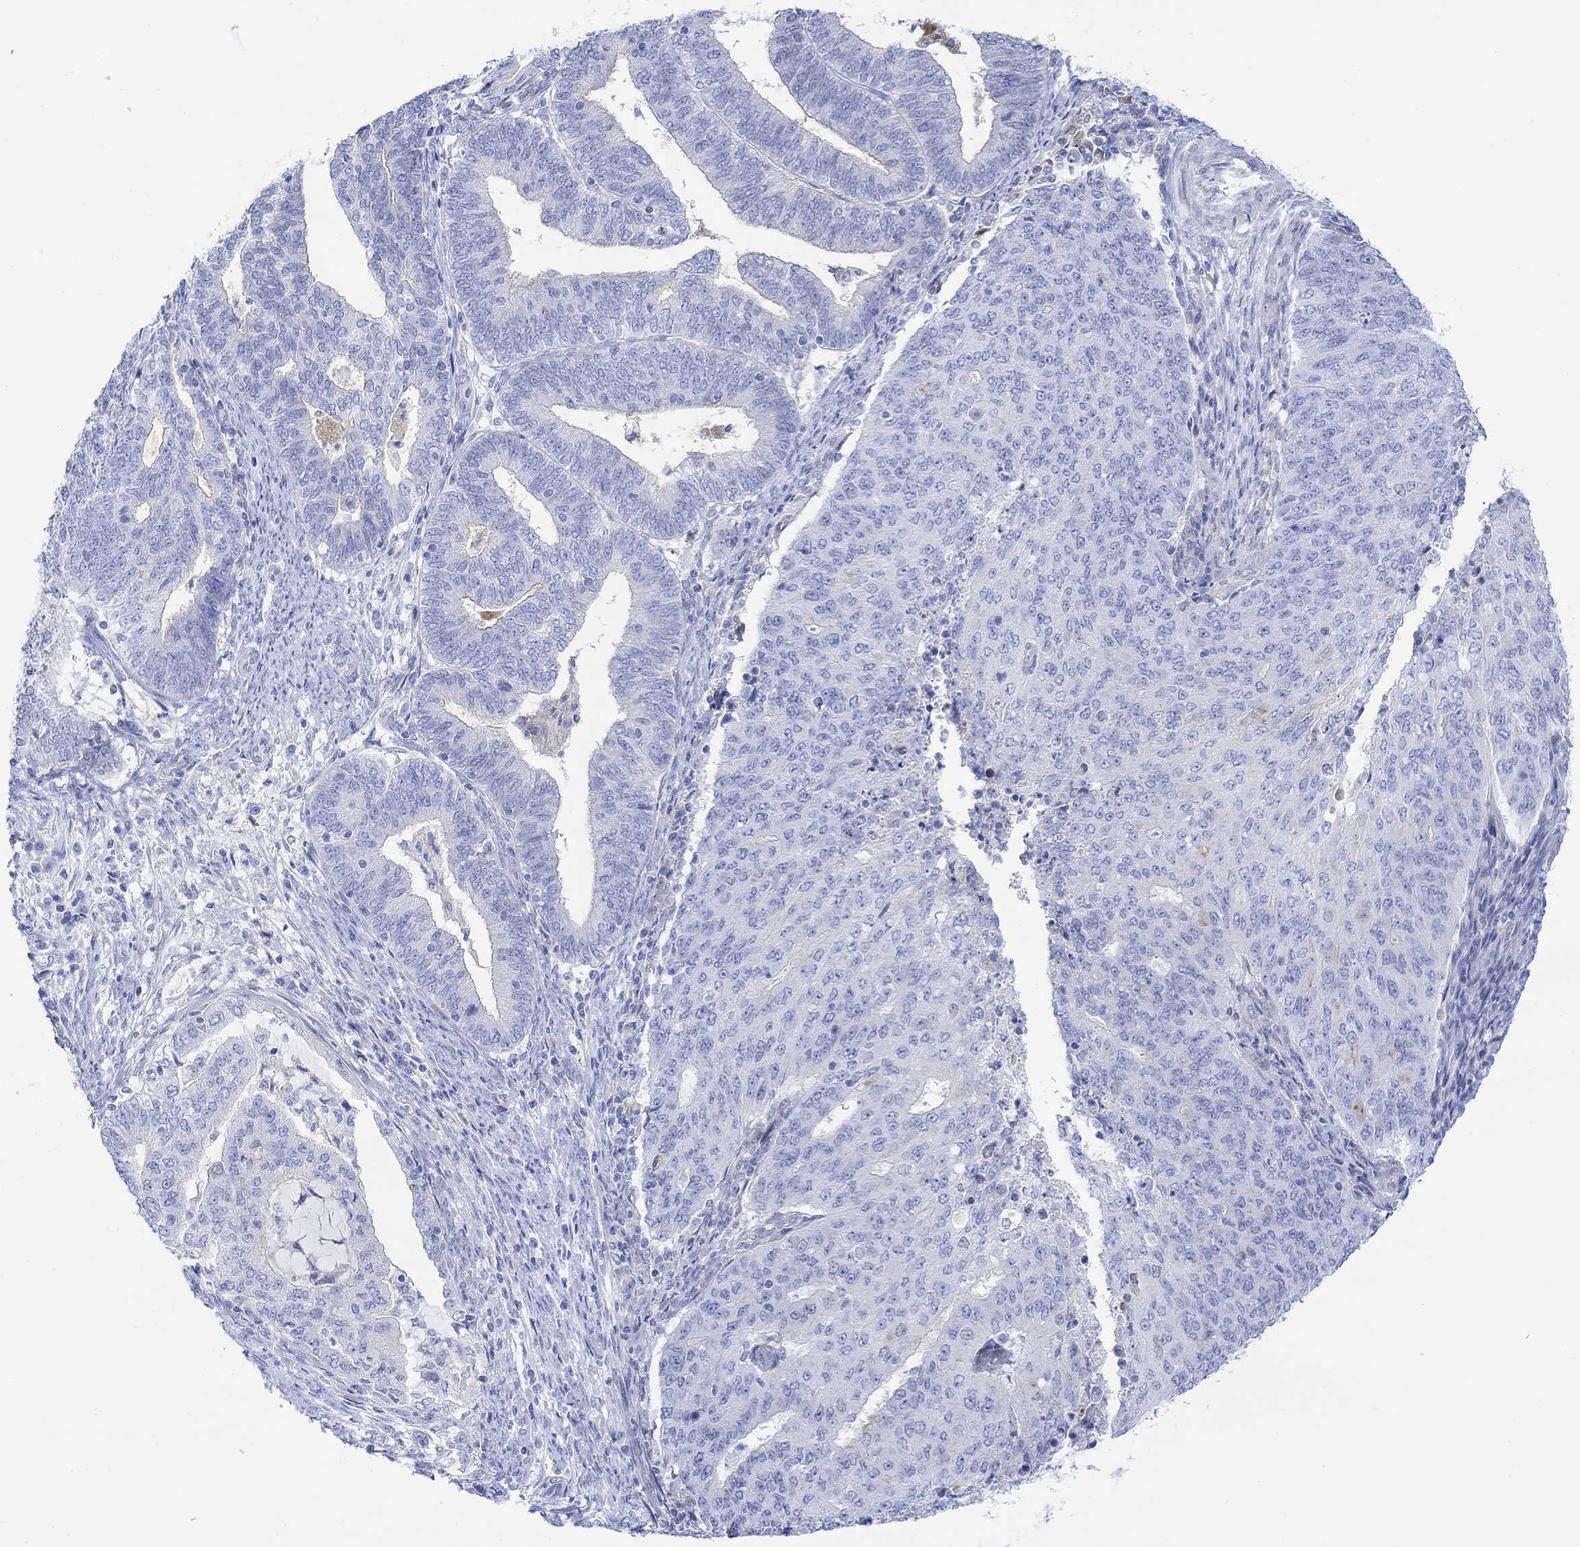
{"staining": {"intensity": "negative", "quantity": "none", "location": "none"}, "tissue": "endometrial cancer", "cell_type": "Tumor cells", "image_type": "cancer", "snomed": [{"axis": "morphology", "description": "Adenocarcinoma, NOS"}, {"axis": "topography", "description": "Endometrium"}], "caption": "Tumor cells are negative for brown protein staining in endometrial cancer (adenocarcinoma).", "gene": "TLDC2", "patient": {"sex": "female", "age": 82}}